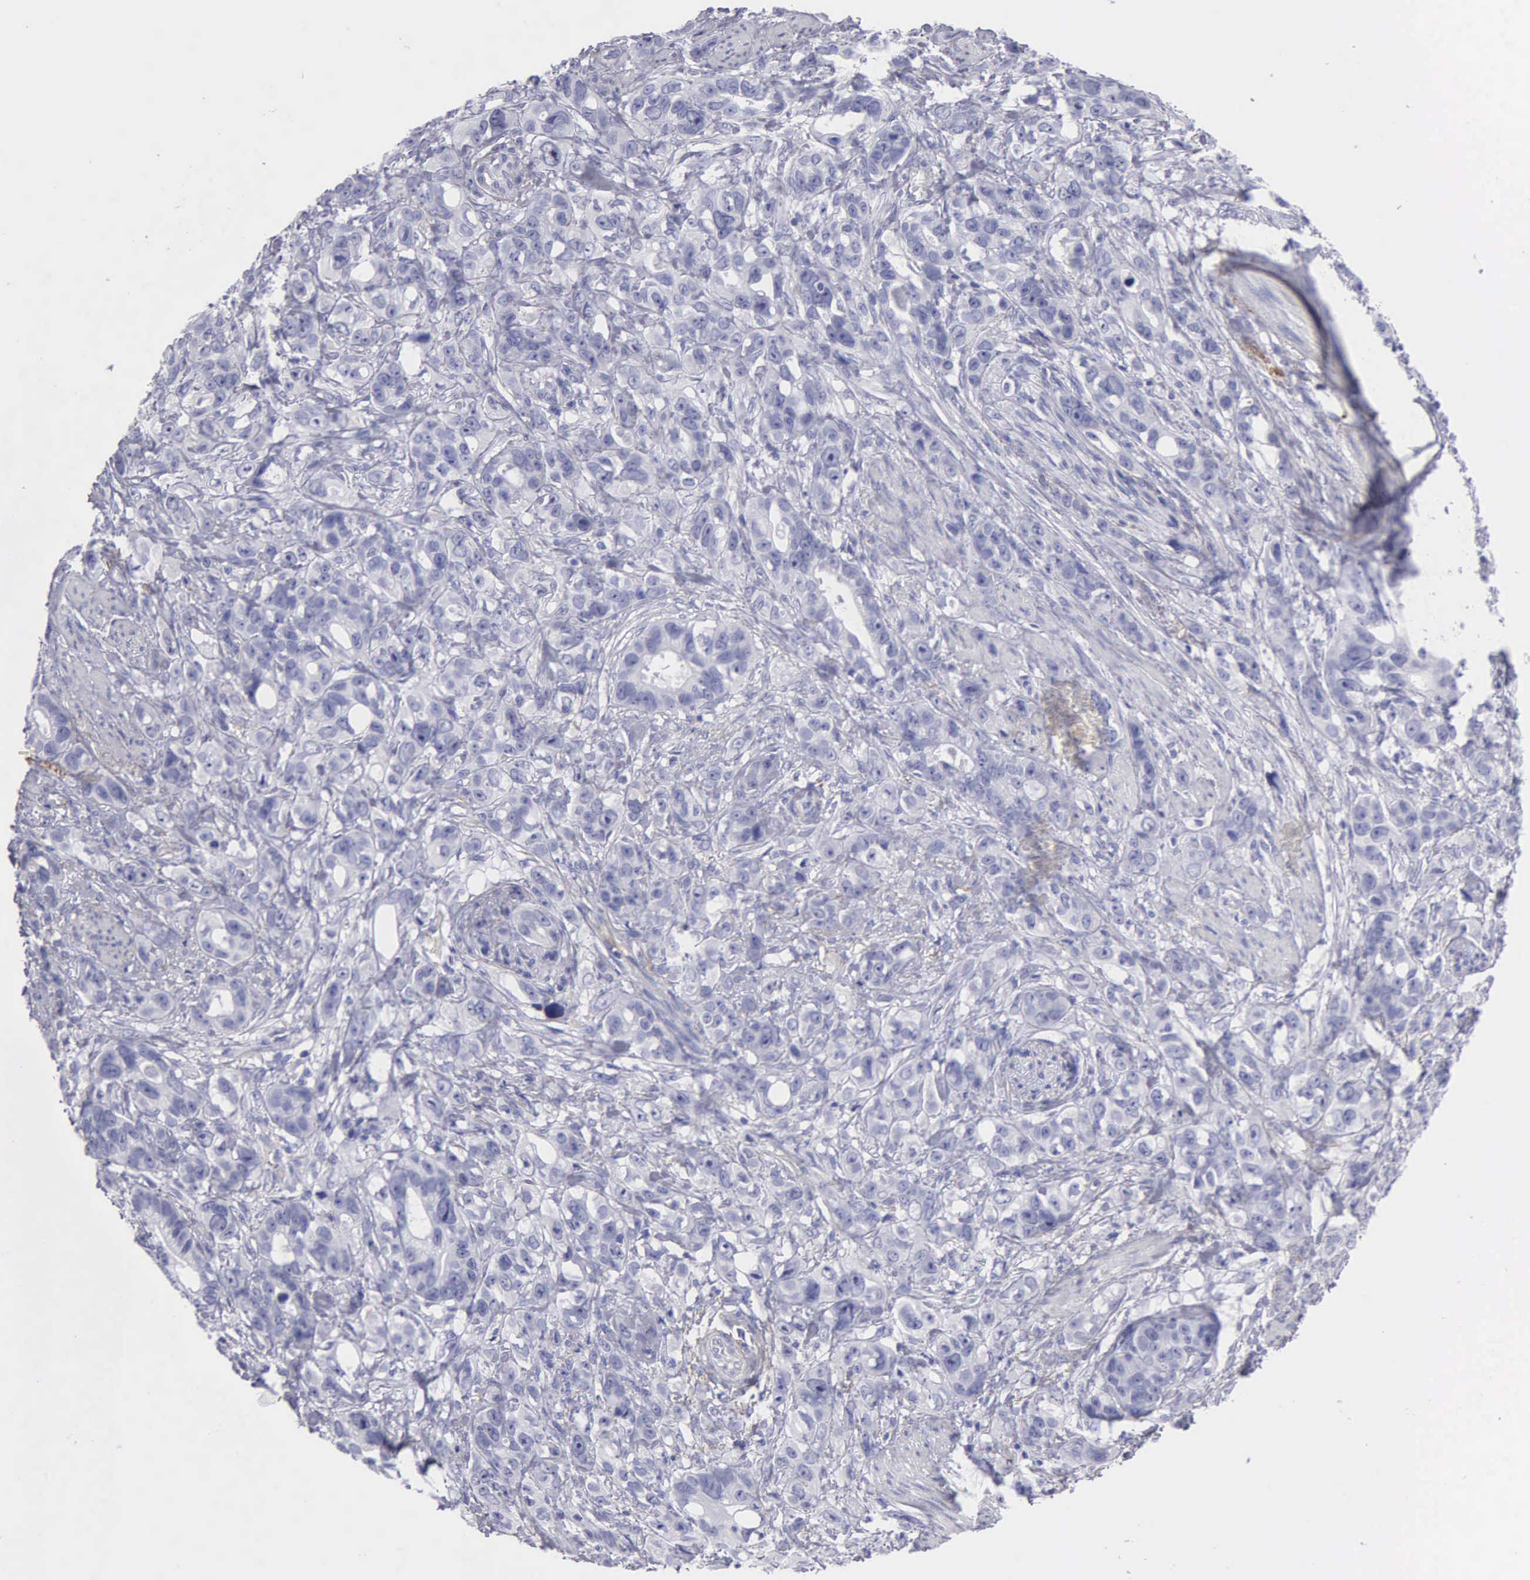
{"staining": {"intensity": "negative", "quantity": "none", "location": "none"}, "tissue": "stomach cancer", "cell_type": "Tumor cells", "image_type": "cancer", "snomed": [{"axis": "morphology", "description": "Adenocarcinoma, NOS"}, {"axis": "topography", "description": "Stomach, upper"}], "caption": "The micrograph reveals no significant staining in tumor cells of adenocarcinoma (stomach).", "gene": "FBLN5", "patient": {"sex": "male", "age": 47}}